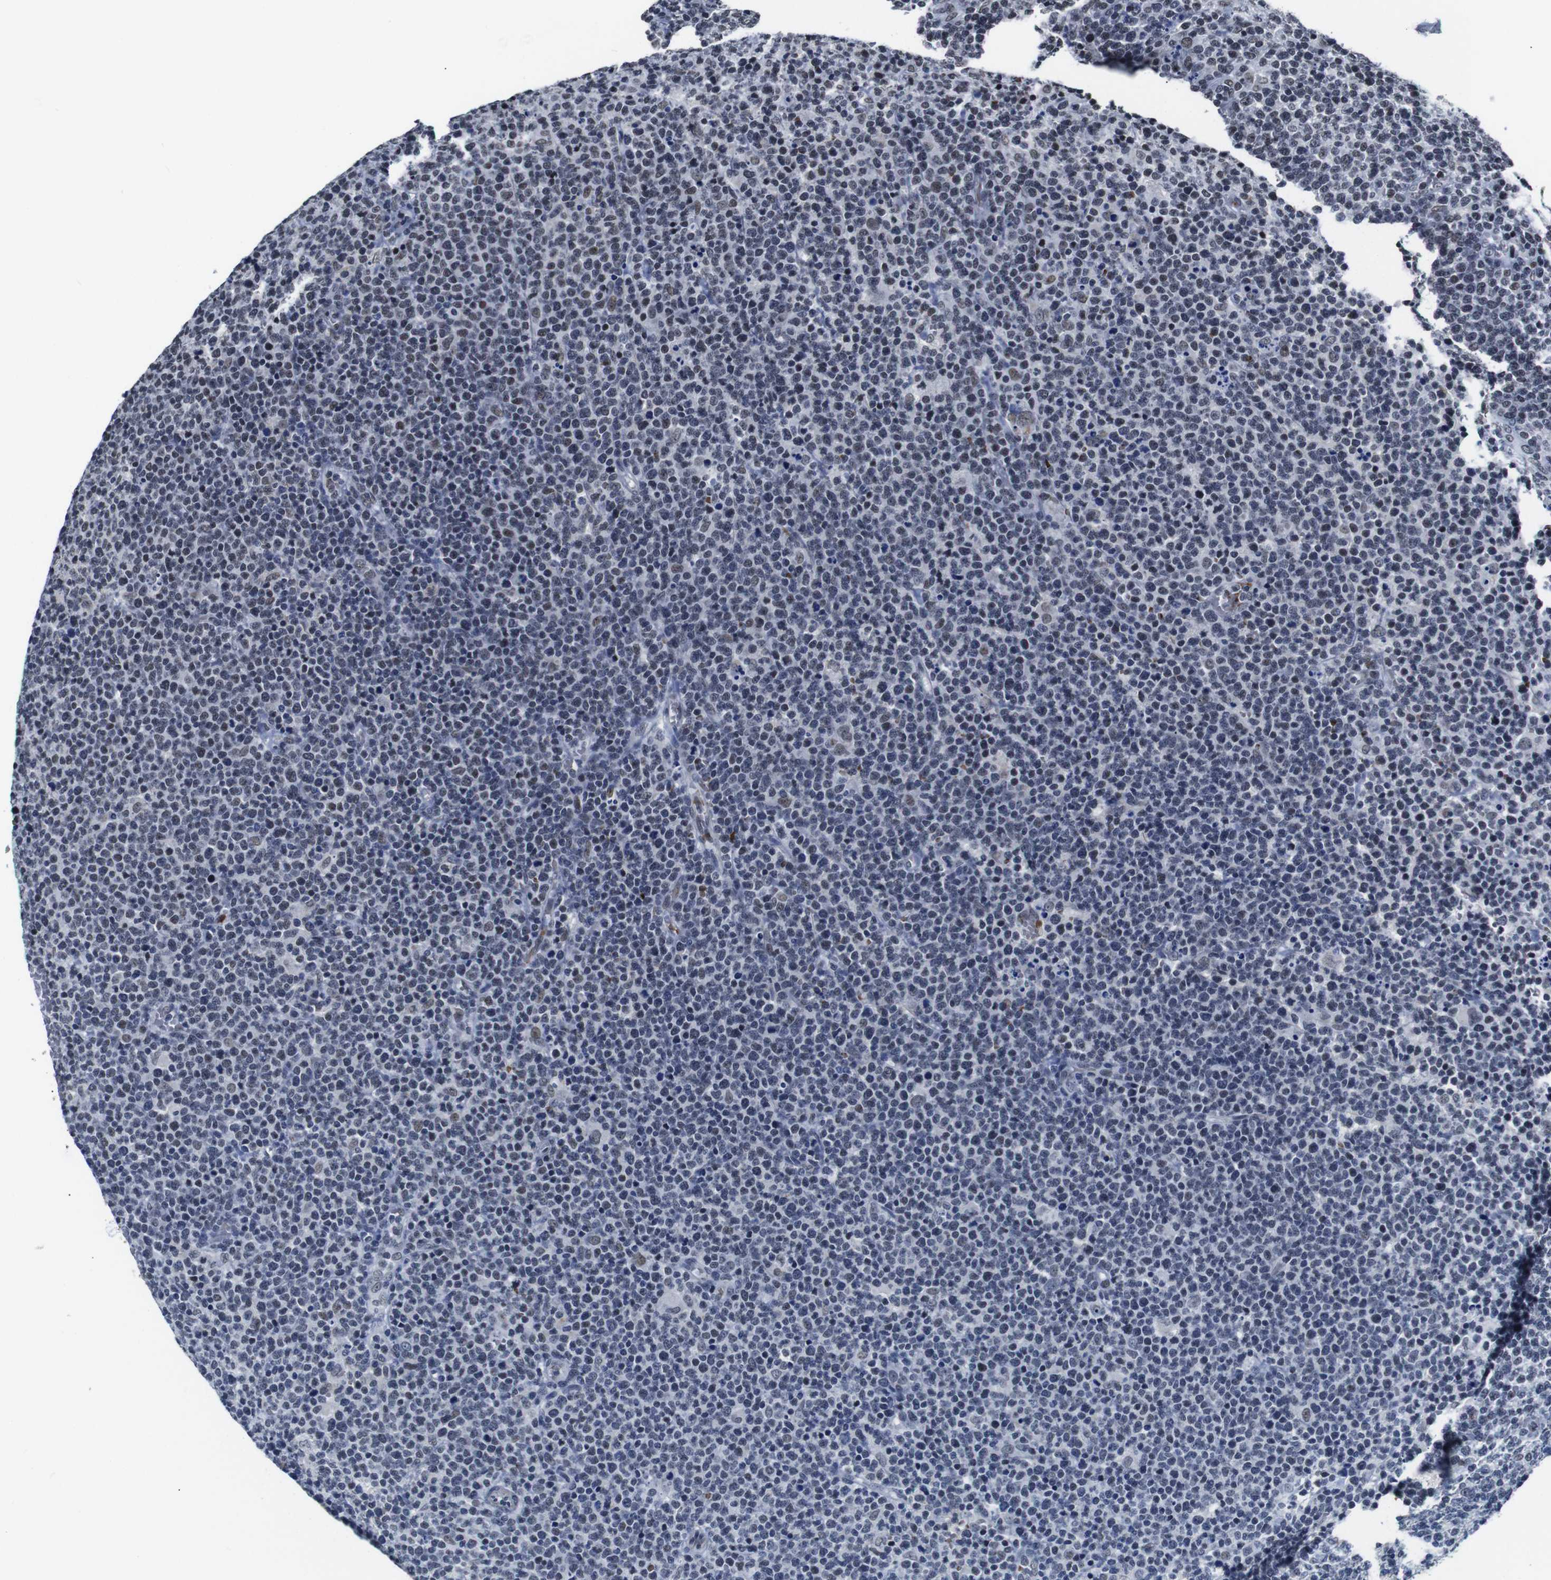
{"staining": {"intensity": "weak", "quantity": "<25%", "location": "nuclear"}, "tissue": "lymphoma", "cell_type": "Tumor cells", "image_type": "cancer", "snomed": [{"axis": "morphology", "description": "Malignant lymphoma, non-Hodgkin's type, High grade"}, {"axis": "topography", "description": "Lymph node"}], "caption": "The histopathology image shows no significant staining in tumor cells of lymphoma. The staining is performed using DAB (3,3'-diaminobenzidine) brown chromogen with nuclei counter-stained in using hematoxylin.", "gene": "ILDR2", "patient": {"sex": "male", "age": 61}}